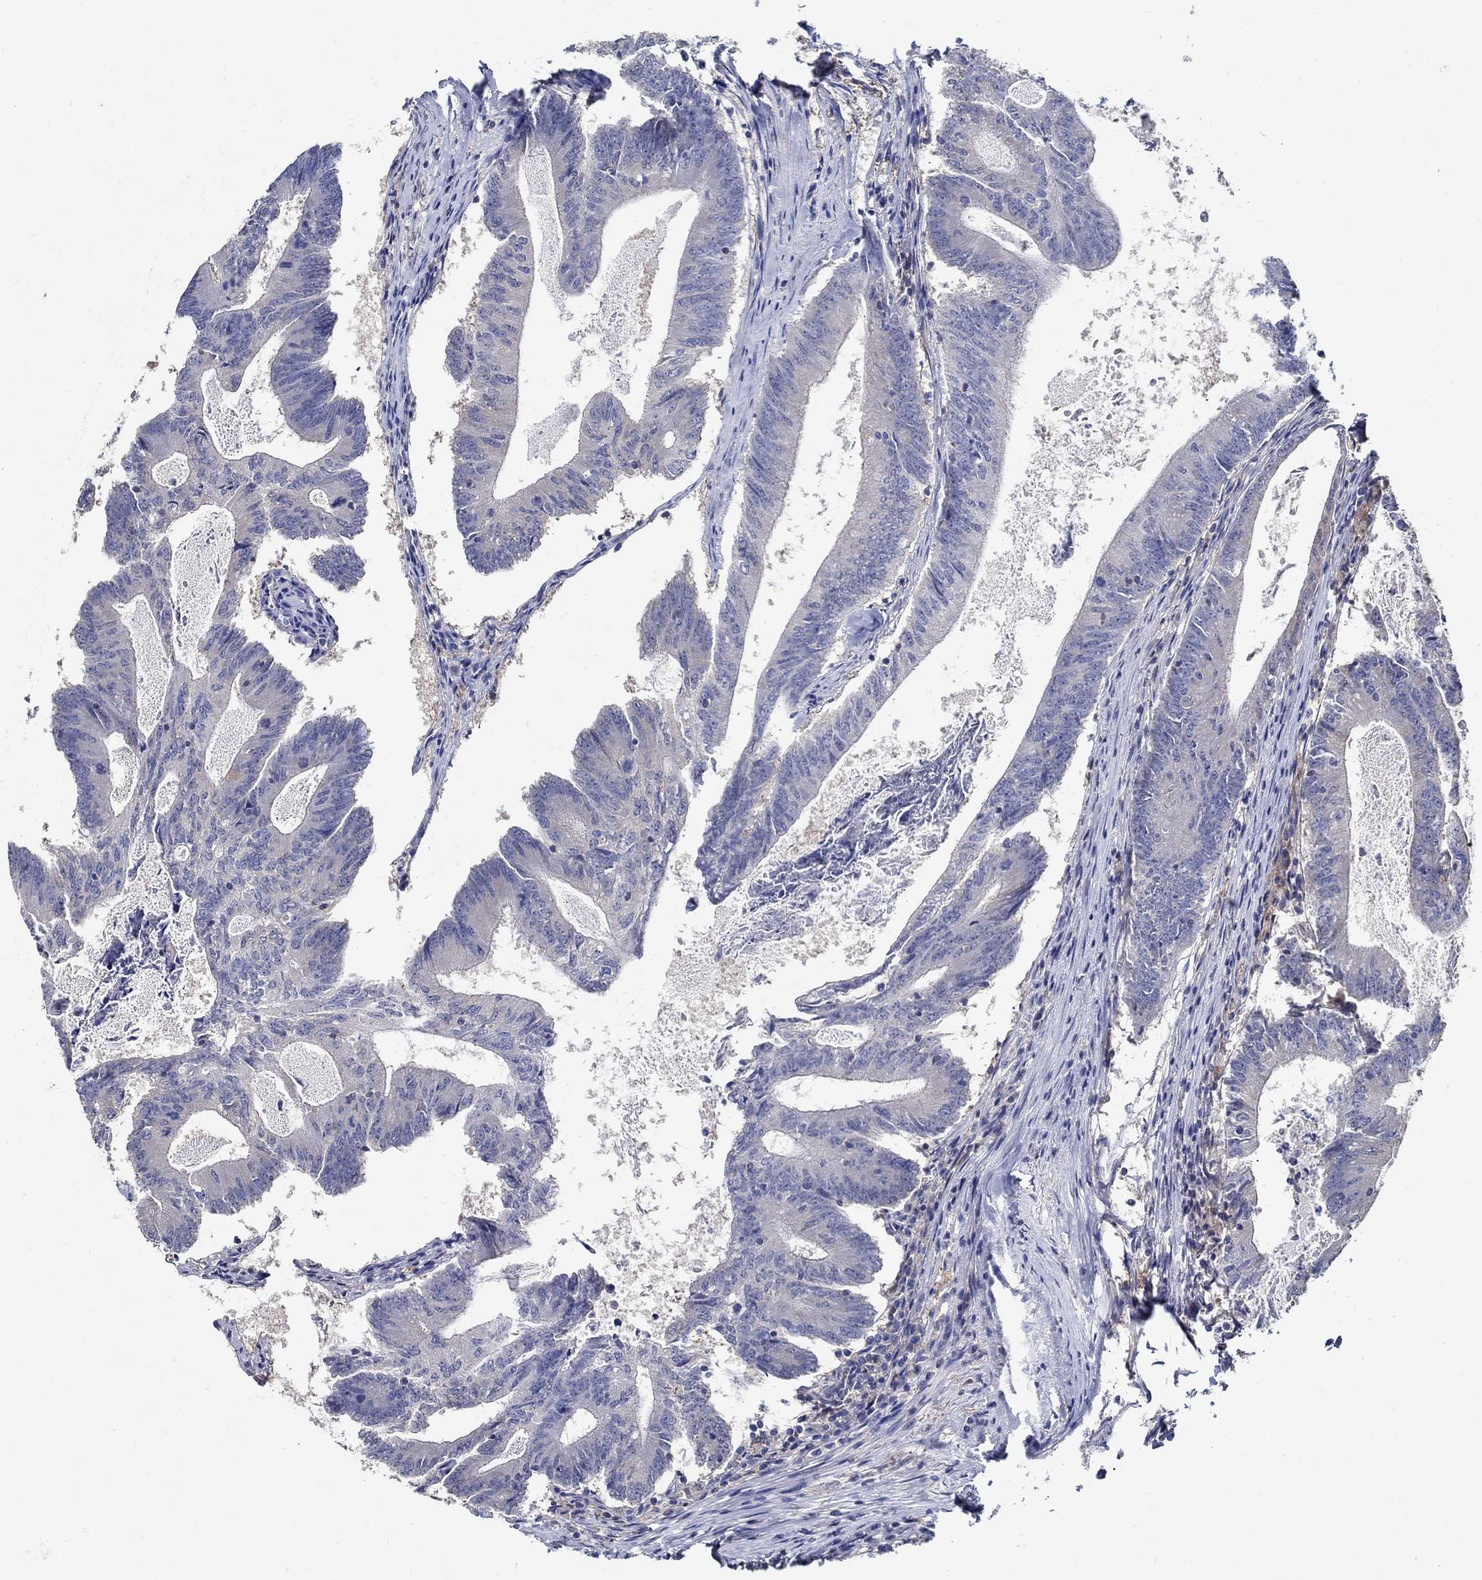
{"staining": {"intensity": "negative", "quantity": "none", "location": "none"}, "tissue": "colorectal cancer", "cell_type": "Tumor cells", "image_type": "cancer", "snomed": [{"axis": "morphology", "description": "Adenocarcinoma, NOS"}, {"axis": "topography", "description": "Colon"}], "caption": "An immunohistochemistry image of adenocarcinoma (colorectal) is shown. There is no staining in tumor cells of adenocarcinoma (colorectal).", "gene": "MTHFR", "patient": {"sex": "female", "age": 70}}